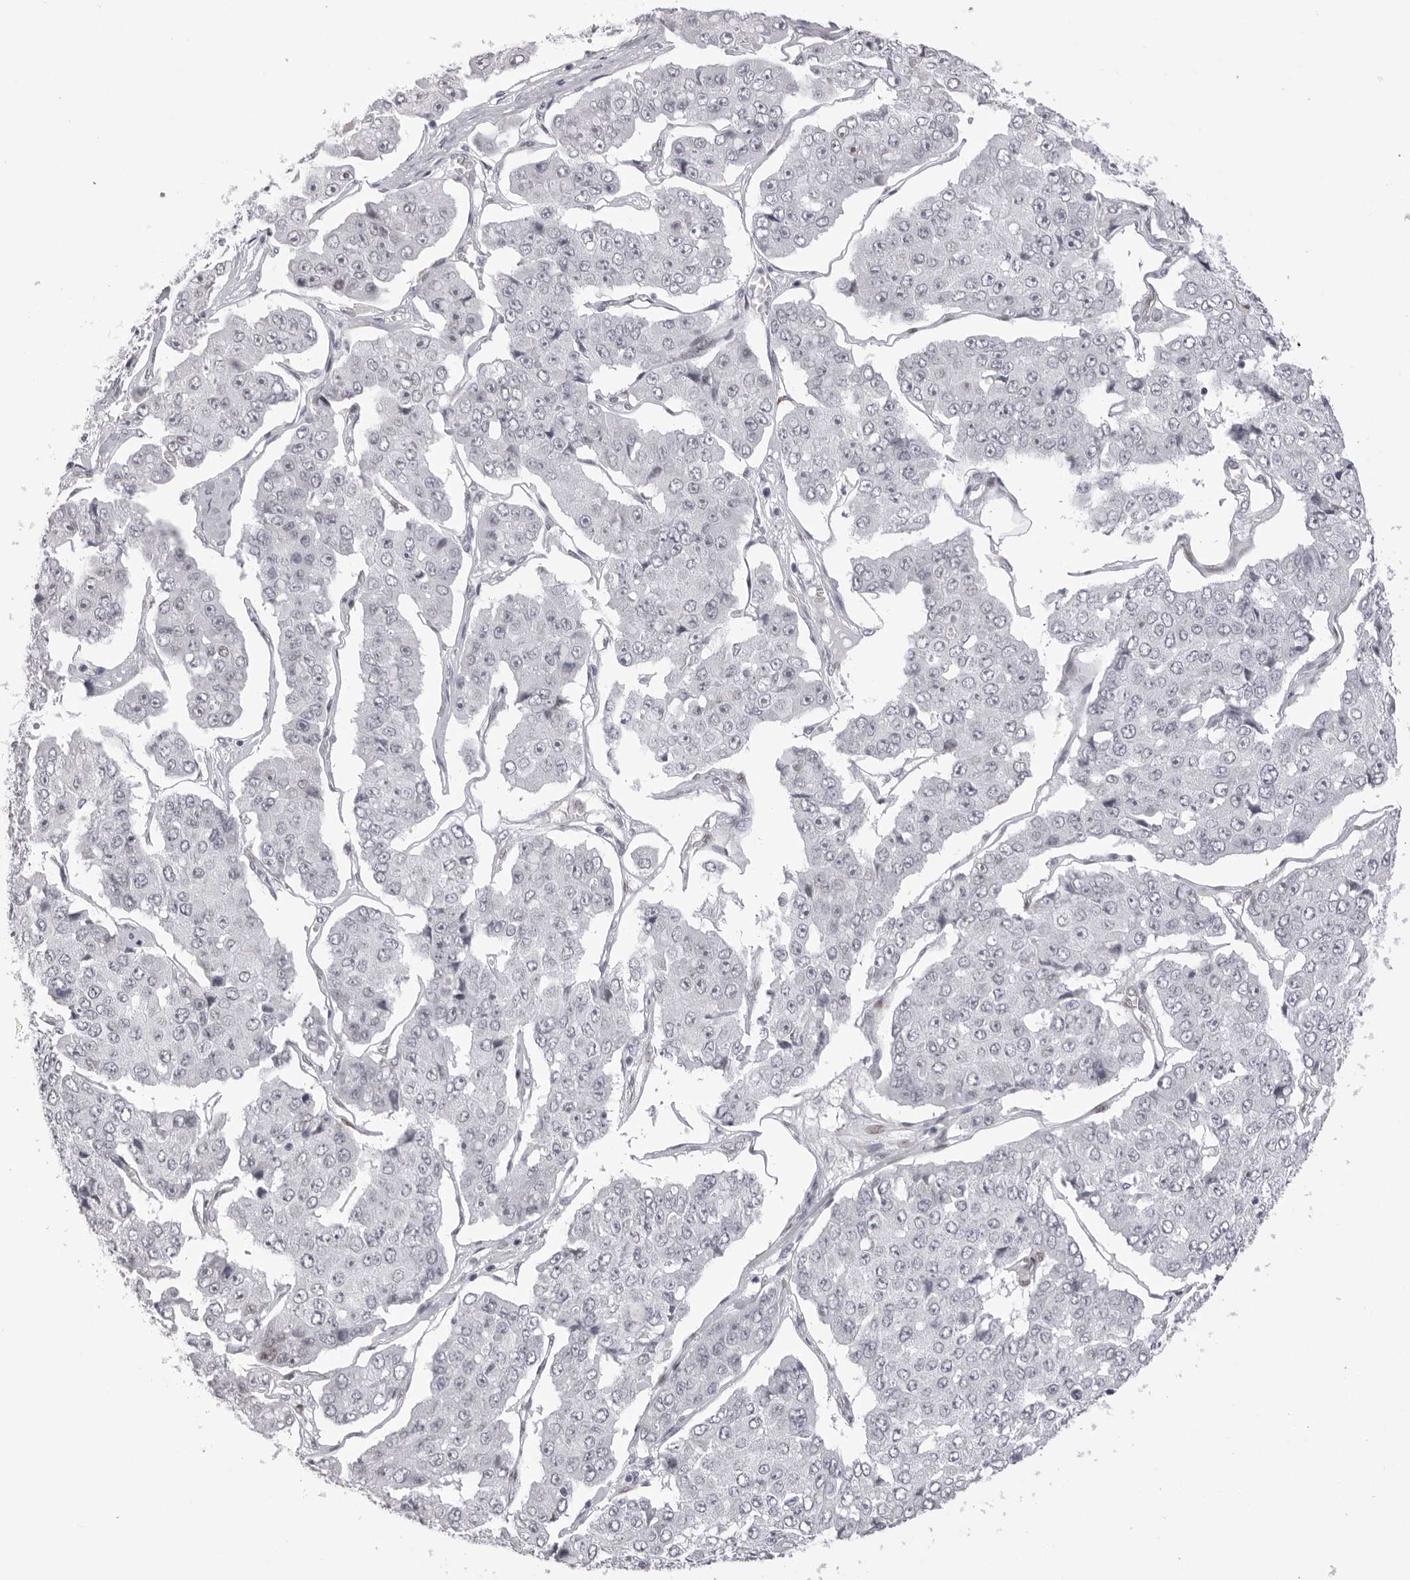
{"staining": {"intensity": "negative", "quantity": "none", "location": "none"}, "tissue": "pancreatic cancer", "cell_type": "Tumor cells", "image_type": "cancer", "snomed": [{"axis": "morphology", "description": "Adenocarcinoma, NOS"}, {"axis": "topography", "description": "Pancreas"}], "caption": "Immunohistochemistry photomicrograph of human adenocarcinoma (pancreatic) stained for a protein (brown), which shows no positivity in tumor cells.", "gene": "MAFK", "patient": {"sex": "male", "age": 50}}